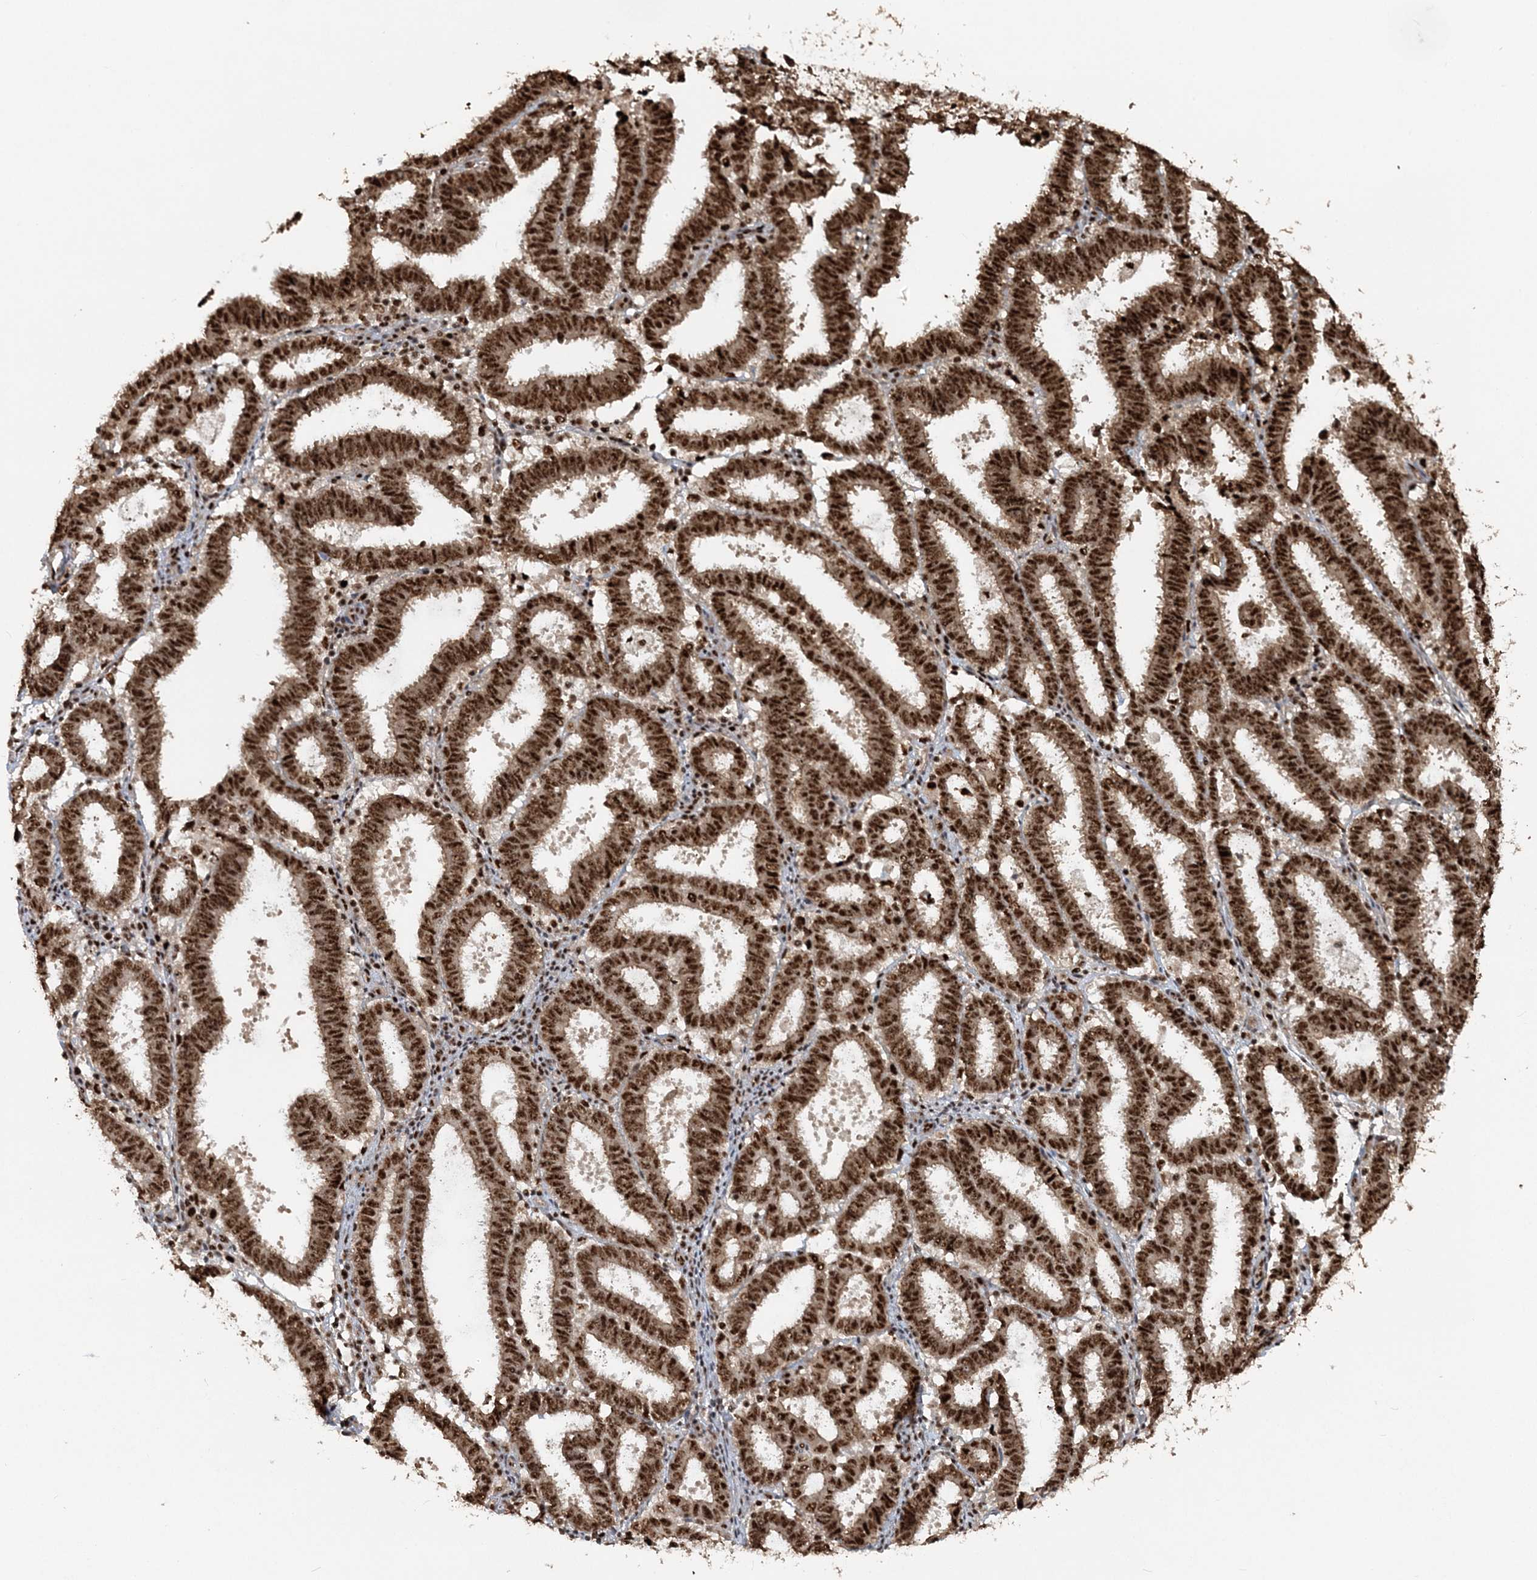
{"staining": {"intensity": "strong", "quantity": ">75%", "location": "cytoplasmic/membranous,nuclear"}, "tissue": "endometrial cancer", "cell_type": "Tumor cells", "image_type": "cancer", "snomed": [{"axis": "morphology", "description": "Adenocarcinoma, NOS"}, {"axis": "topography", "description": "Uterus"}], "caption": "Endometrial cancer (adenocarcinoma) stained for a protein (brown) displays strong cytoplasmic/membranous and nuclear positive expression in about >75% of tumor cells.", "gene": "EXOSC8", "patient": {"sex": "female", "age": 83}}